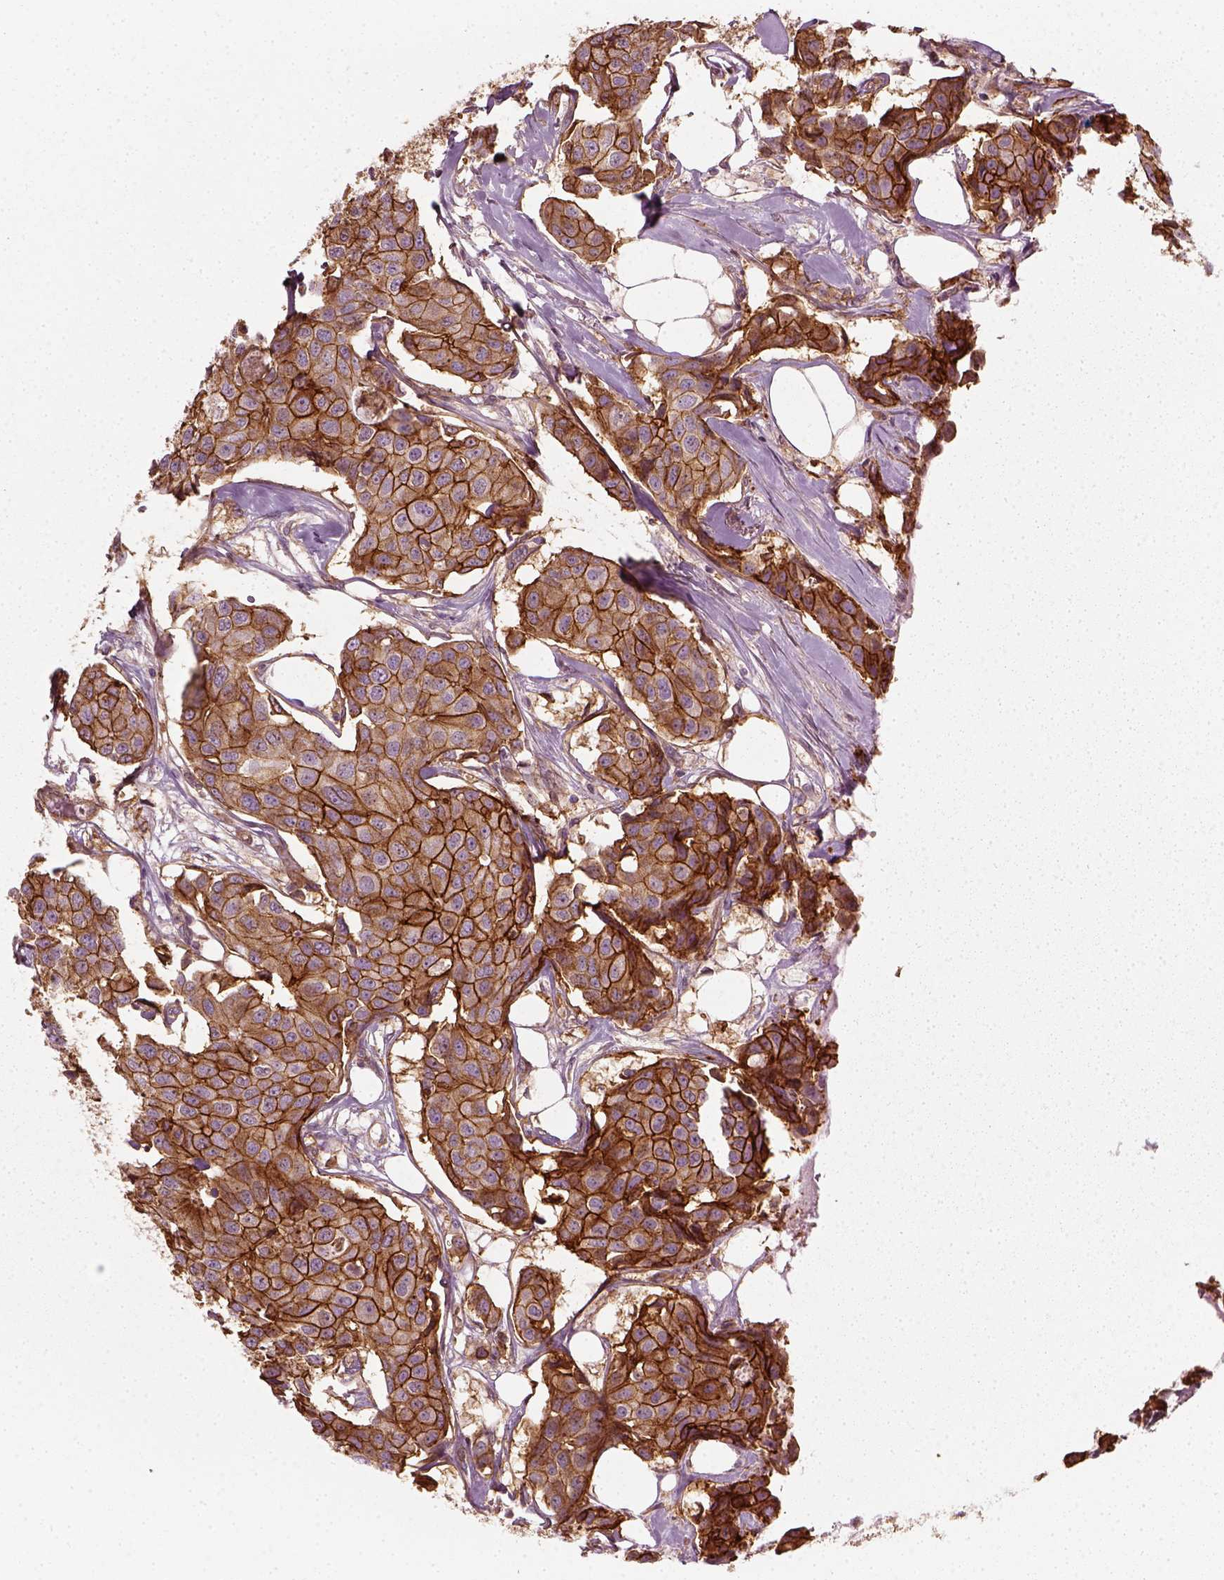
{"staining": {"intensity": "strong", "quantity": ">75%", "location": "cytoplasmic/membranous"}, "tissue": "breast cancer", "cell_type": "Tumor cells", "image_type": "cancer", "snomed": [{"axis": "morphology", "description": "Duct carcinoma"}, {"axis": "topography", "description": "Breast"}, {"axis": "topography", "description": "Lymph node"}], "caption": "High-magnification brightfield microscopy of breast cancer (intraductal carcinoma) stained with DAB (brown) and counterstained with hematoxylin (blue). tumor cells exhibit strong cytoplasmic/membranous expression is present in about>75% of cells.", "gene": "NPTN", "patient": {"sex": "female", "age": 80}}